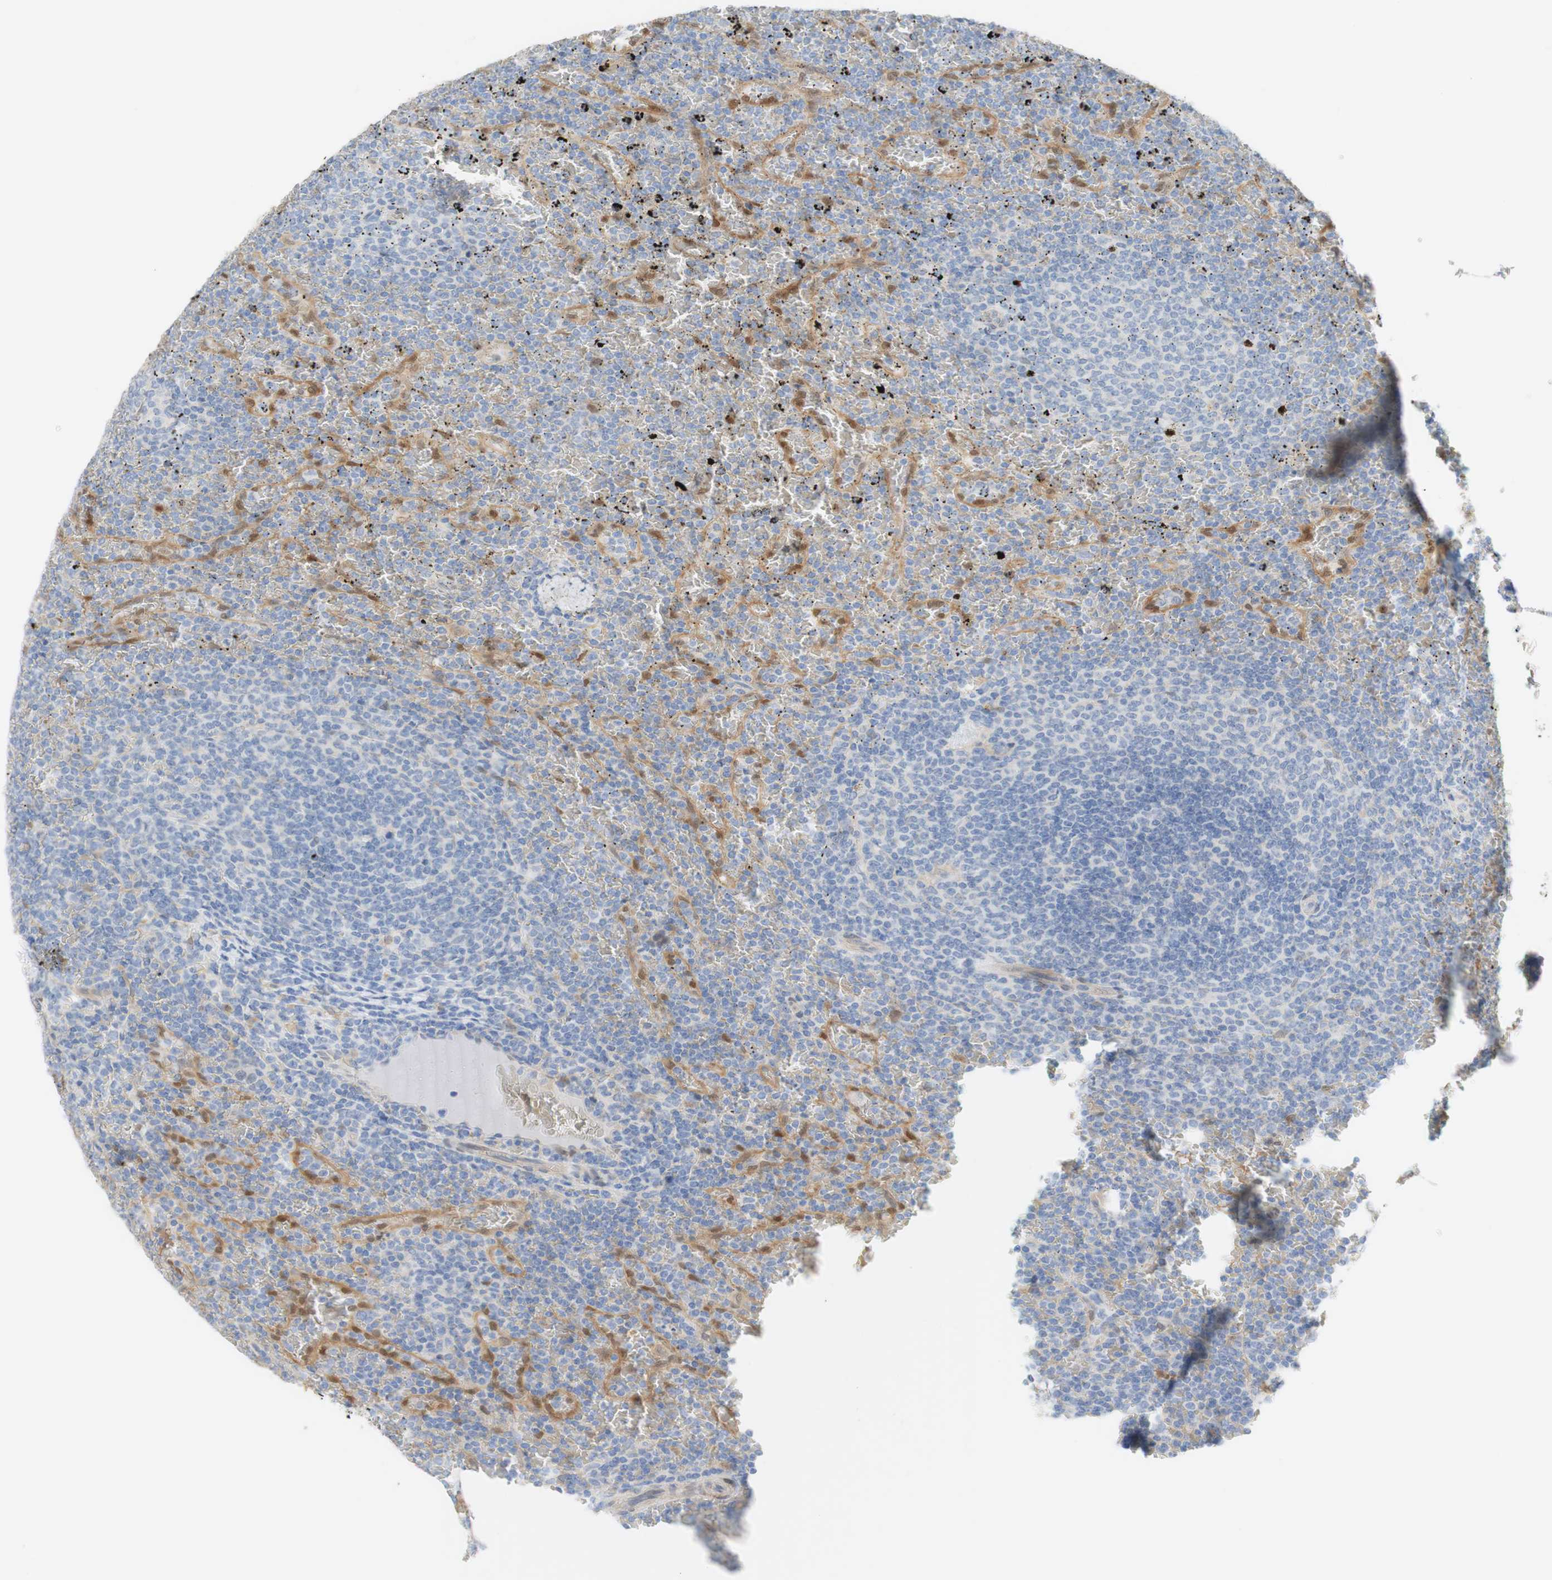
{"staining": {"intensity": "negative", "quantity": "none", "location": "none"}, "tissue": "lymphoma", "cell_type": "Tumor cells", "image_type": "cancer", "snomed": [{"axis": "morphology", "description": "Malignant lymphoma, non-Hodgkin's type, Low grade"}, {"axis": "topography", "description": "Spleen"}], "caption": "Protein analysis of malignant lymphoma, non-Hodgkin's type (low-grade) reveals no significant staining in tumor cells.", "gene": "SELENBP1", "patient": {"sex": "female", "age": 77}}